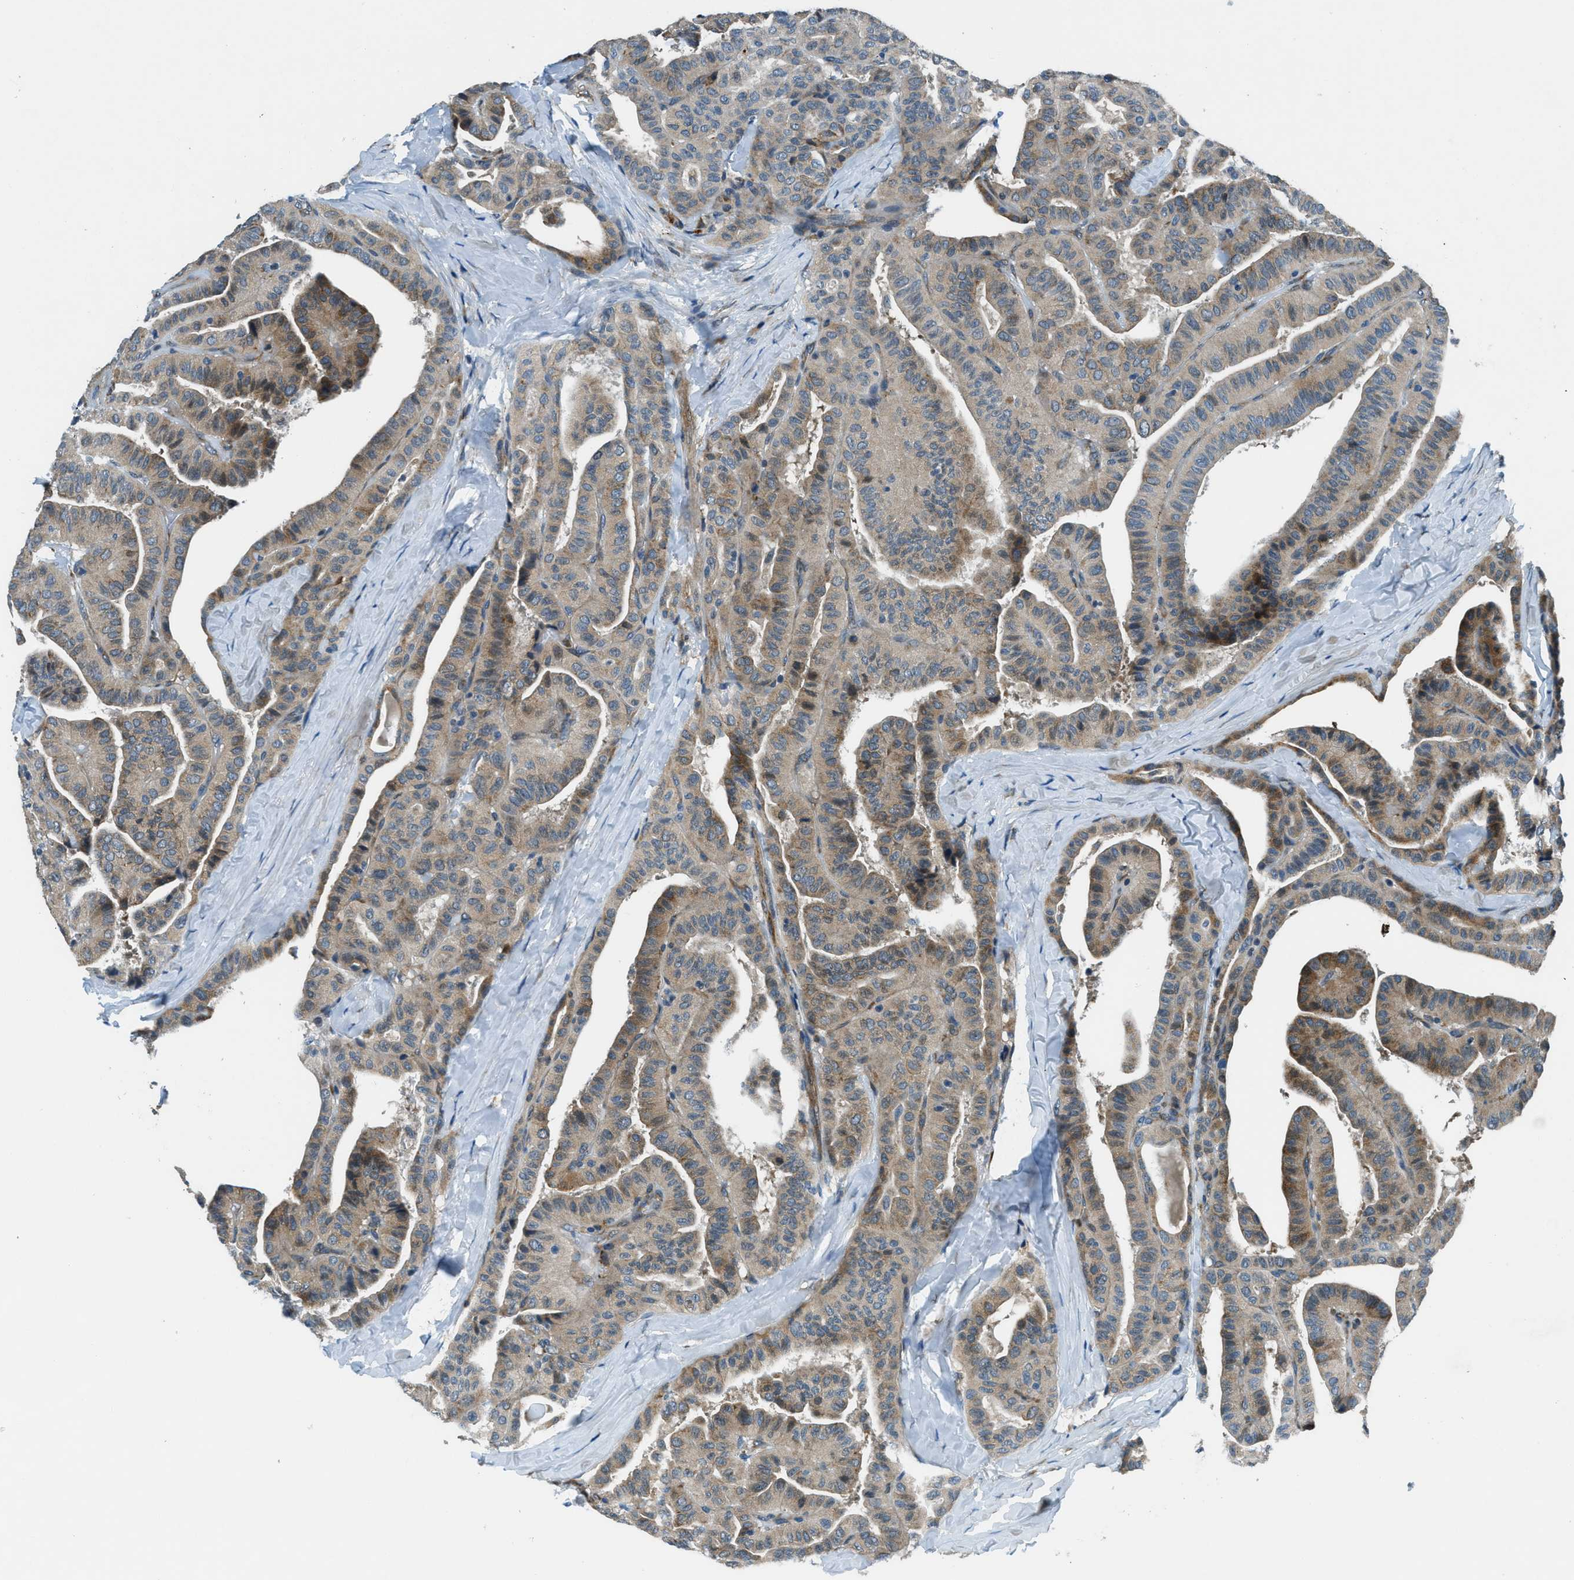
{"staining": {"intensity": "weak", "quantity": ">75%", "location": "cytoplasmic/membranous"}, "tissue": "thyroid cancer", "cell_type": "Tumor cells", "image_type": "cancer", "snomed": [{"axis": "morphology", "description": "Papillary adenocarcinoma, NOS"}, {"axis": "topography", "description": "Thyroid gland"}], "caption": "Brown immunohistochemical staining in human thyroid cancer displays weak cytoplasmic/membranous staining in about >75% of tumor cells.", "gene": "GINM1", "patient": {"sex": "male", "age": 77}}